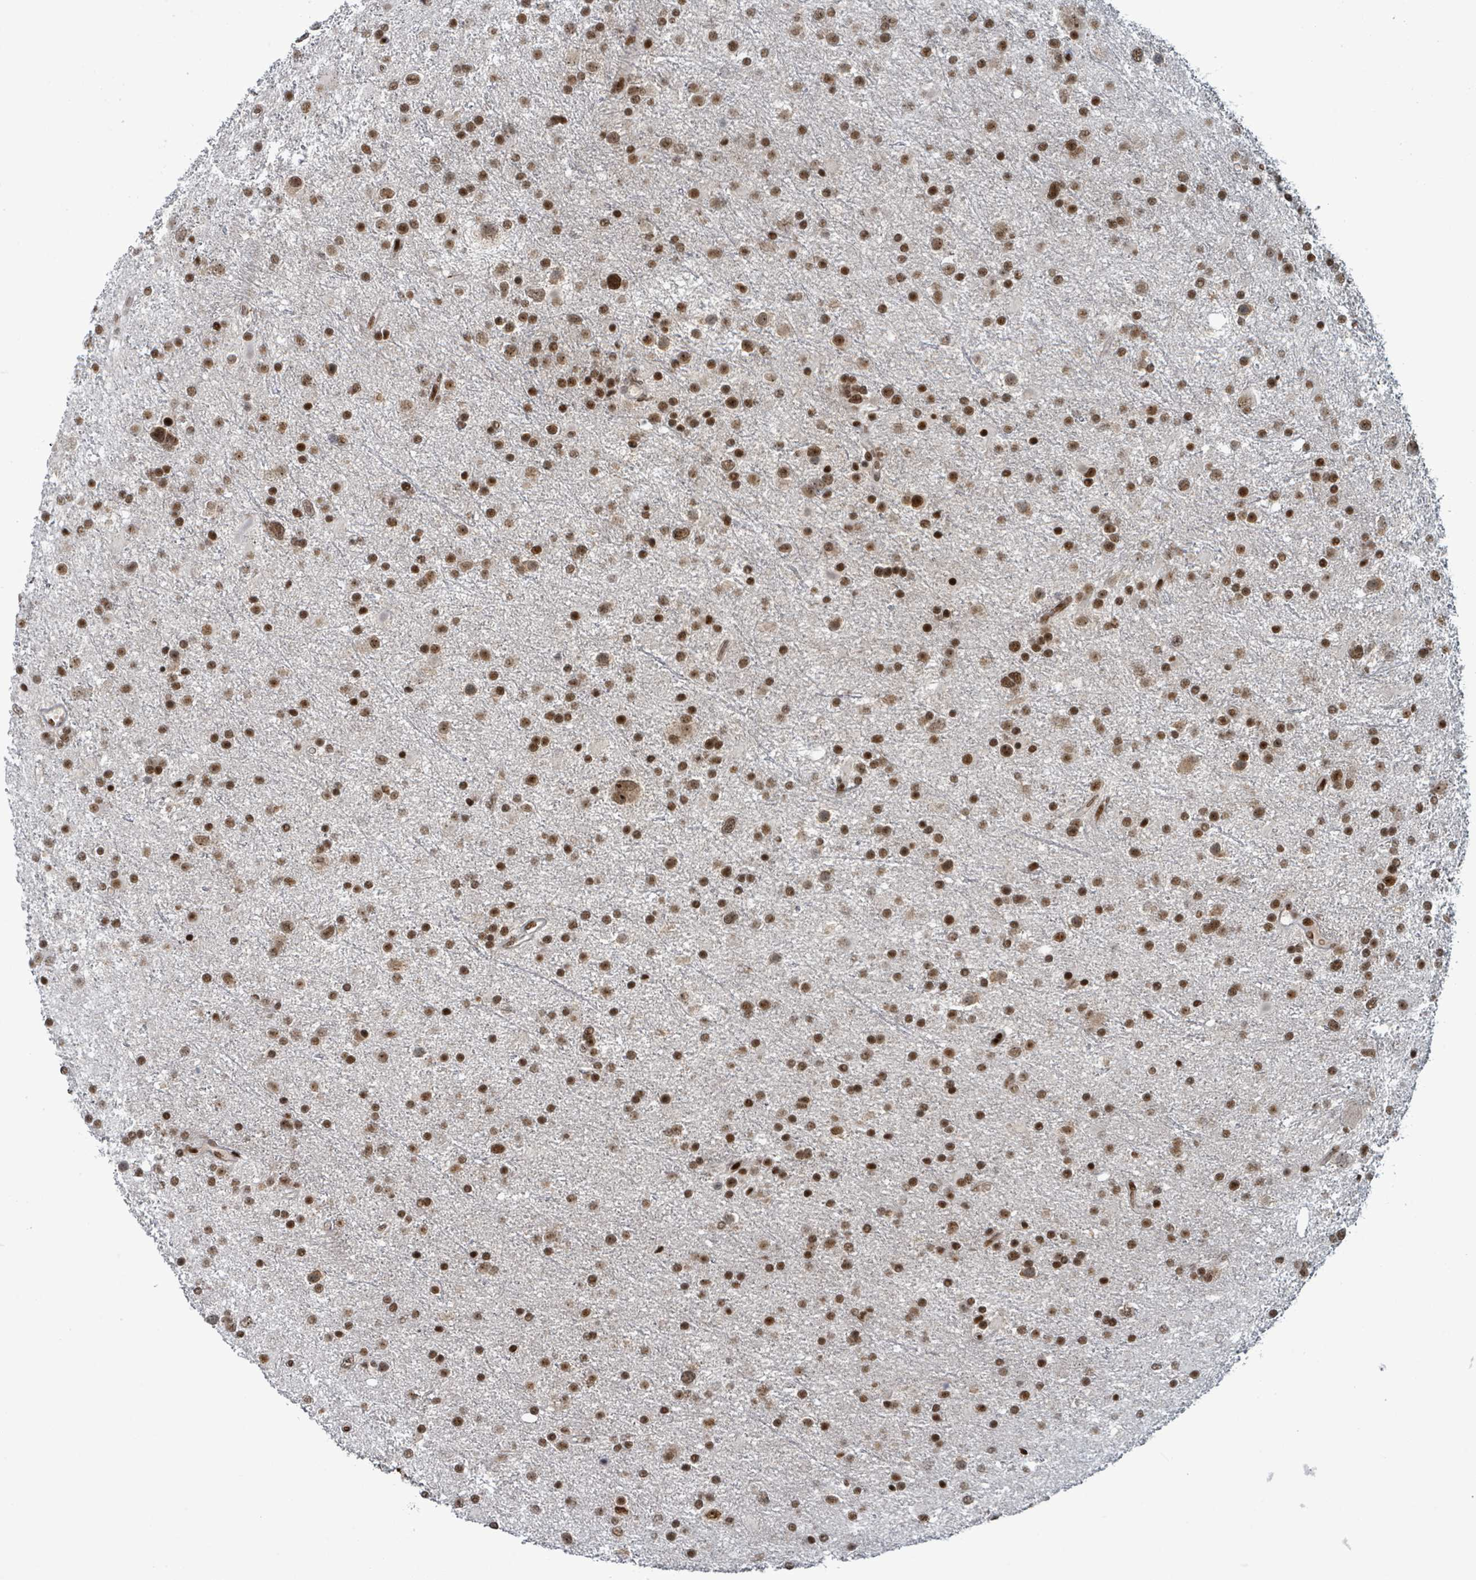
{"staining": {"intensity": "strong", "quantity": ">75%", "location": "nuclear"}, "tissue": "glioma", "cell_type": "Tumor cells", "image_type": "cancer", "snomed": [{"axis": "morphology", "description": "Glioma, malignant, Low grade"}, {"axis": "topography", "description": "Brain"}], "caption": "Malignant low-grade glioma stained for a protein (brown) reveals strong nuclear positive expression in about >75% of tumor cells.", "gene": "KLF3", "patient": {"sex": "female", "age": 32}}